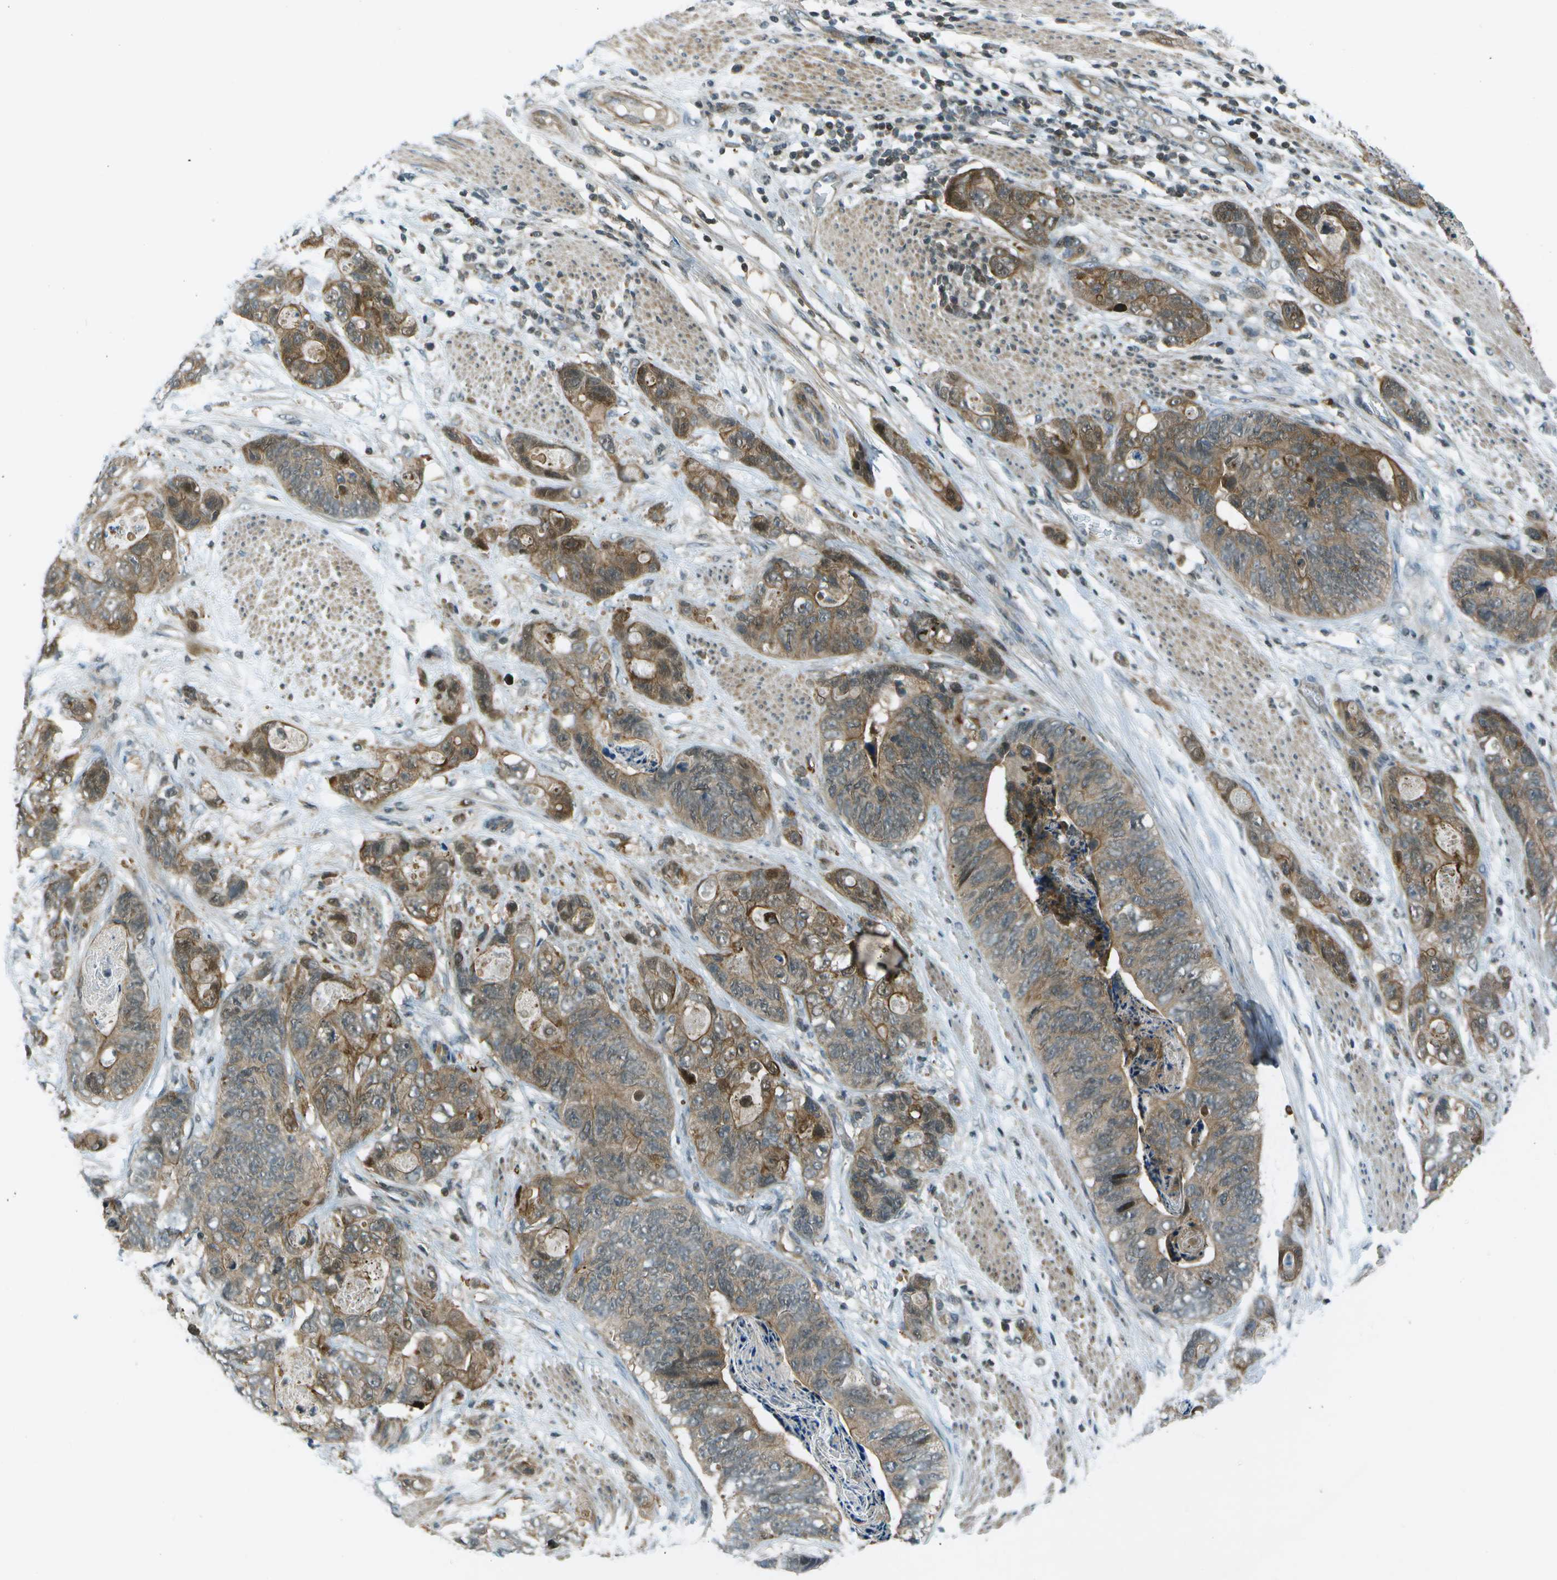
{"staining": {"intensity": "moderate", "quantity": ">75%", "location": "cytoplasmic/membranous"}, "tissue": "stomach cancer", "cell_type": "Tumor cells", "image_type": "cancer", "snomed": [{"axis": "morphology", "description": "Adenocarcinoma, NOS"}, {"axis": "topography", "description": "Stomach"}], "caption": "Immunohistochemical staining of stomach cancer (adenocarcinoma) exhibits medium levels of moderate cytoplasmic/membranous protein expression in about >75% of tumor cells.", "gene": "TMEM19", "patient": {"sex": "female", "age": 89}}